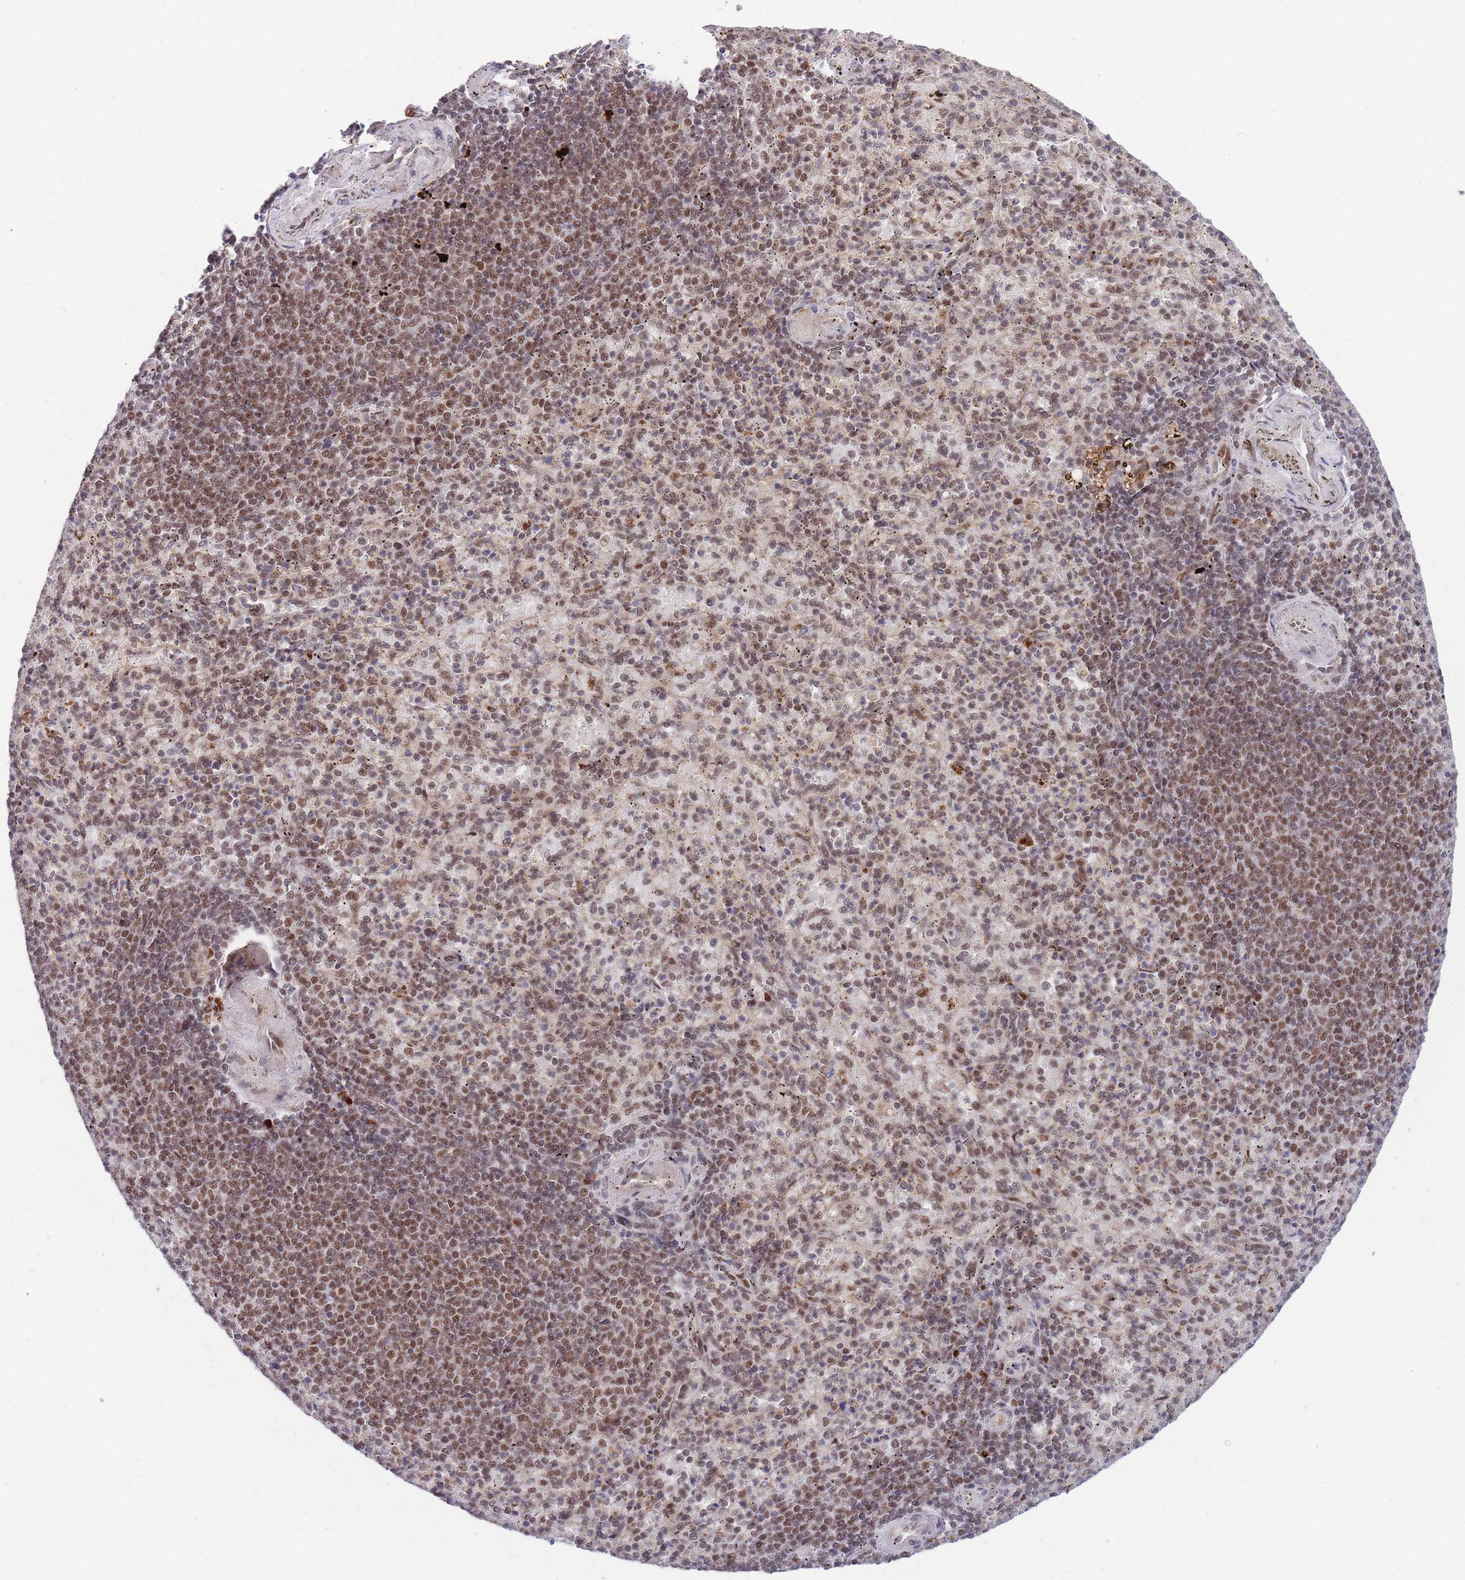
{"staining": {"intensity": "moderate", "quantity": ">75%", "location": "nuclear"}, "tissue": "spleen", "cell_type": "Cells in red pulp", "image_type": "normal", "snomed": [{"axis": "morphology", "description": "Normal tissue, NOS"}, {"axis": "topography", "description": "Spleen"}], "caption": "This image shows benign spleen stained with immunohistochemistry (IHC) to label a protein in brown. The nuclear of cells in red pulp show moderate positivity for the protein. Nuclei are counter-stained blue.", "gene": "BOD1L1", "patient": {"sex": "female", "age": 74}}